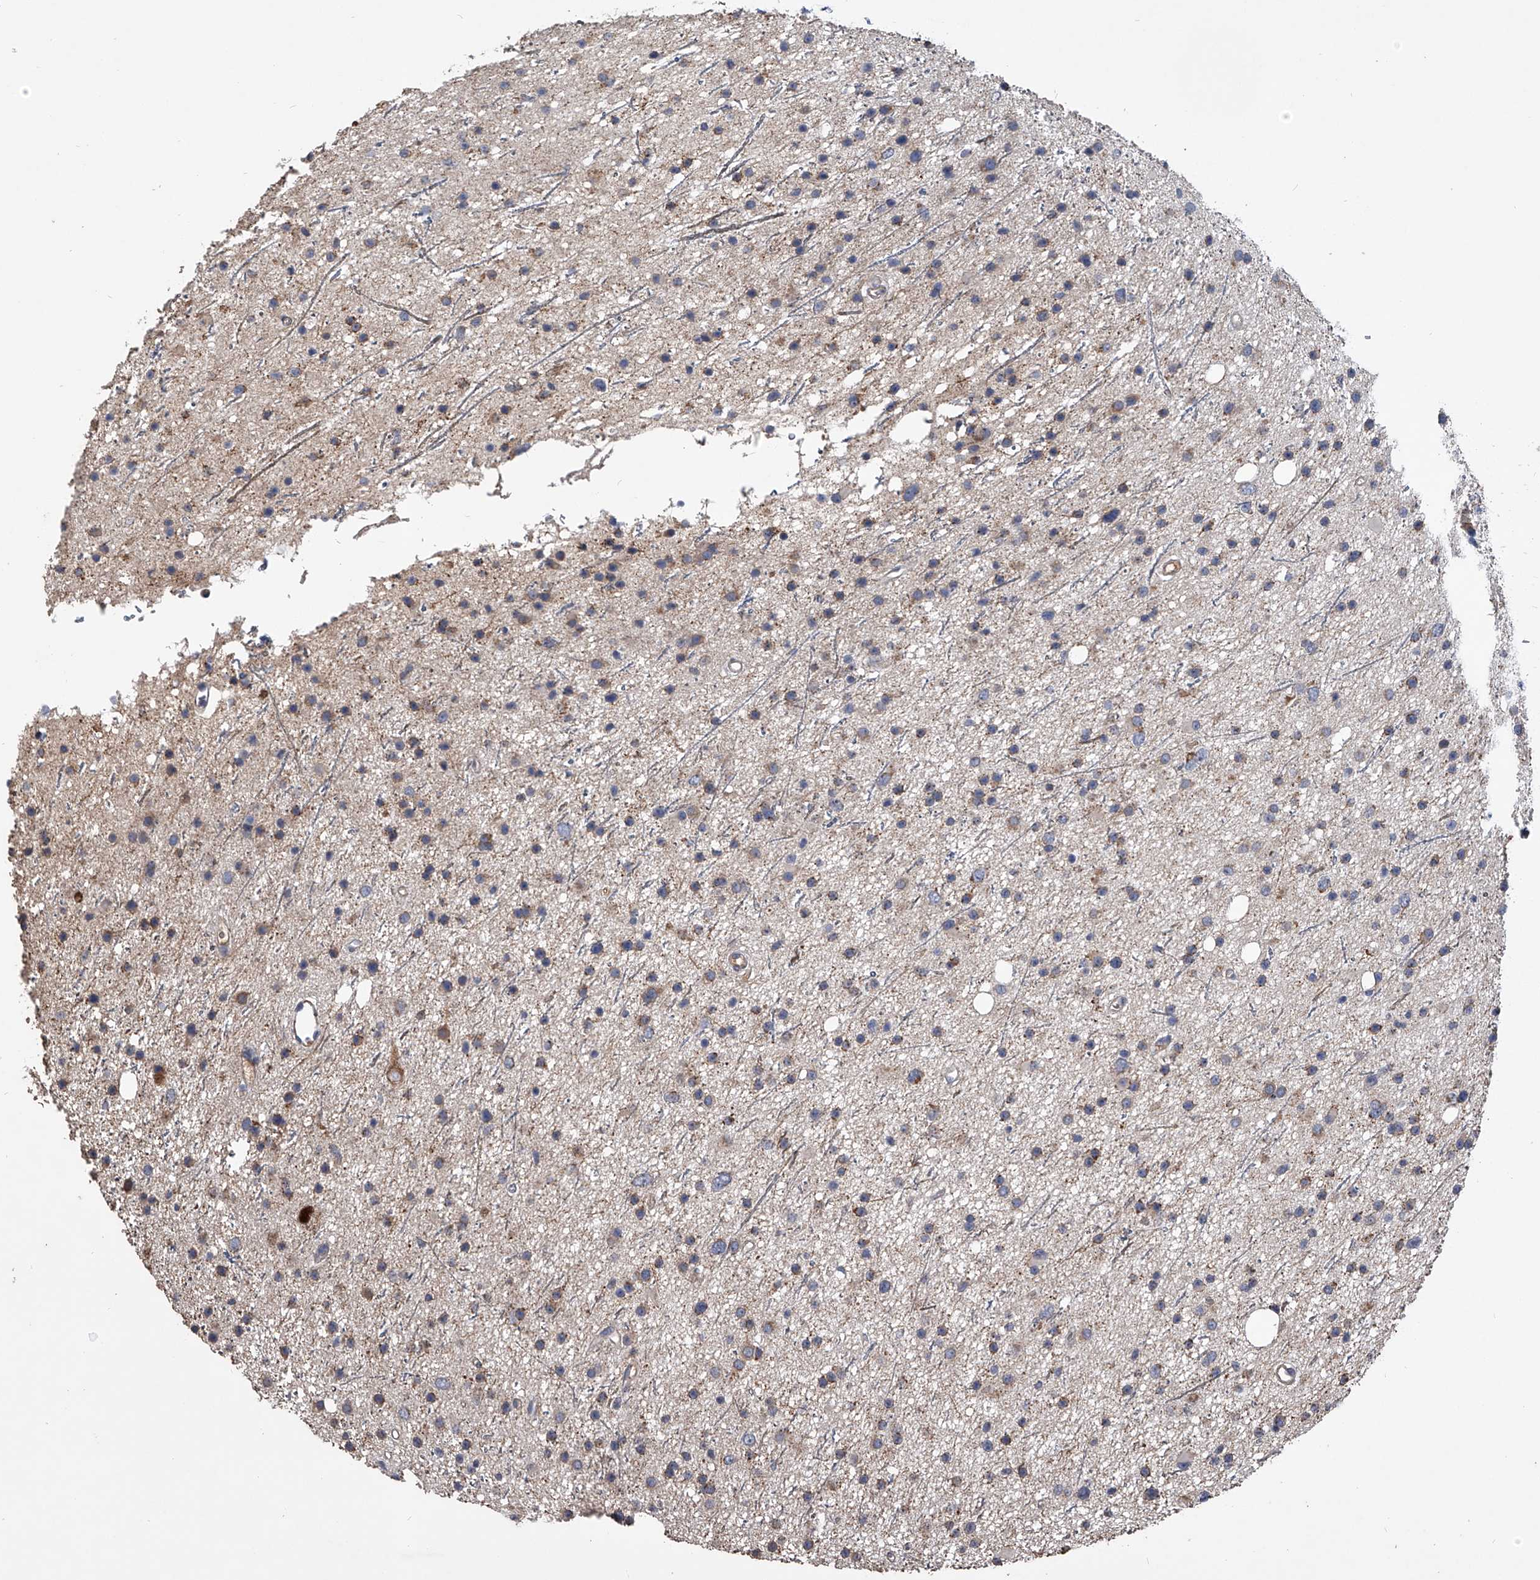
{"staining": {"intensity": "weak", "quantity": ">75%", "location": "cytoplasmic/membranous"}, "tissue": "glioma", "cell_type": "Tumor cells", "image_type": "cancer", "snomed": [{"axis": "morphology", "description": "Glioma, malignant, Low grade"}, {"axis": "topography", "description": "Cerebral cortex"}], "caption": "A micrograph showing weak cytoplasmic/membranous expression in about >75% of tumor cells in glioma, as visualized by brown immunohistochemical staining.", "gene": "NRP1", "patient": {"sex": "female", "age": 39}}